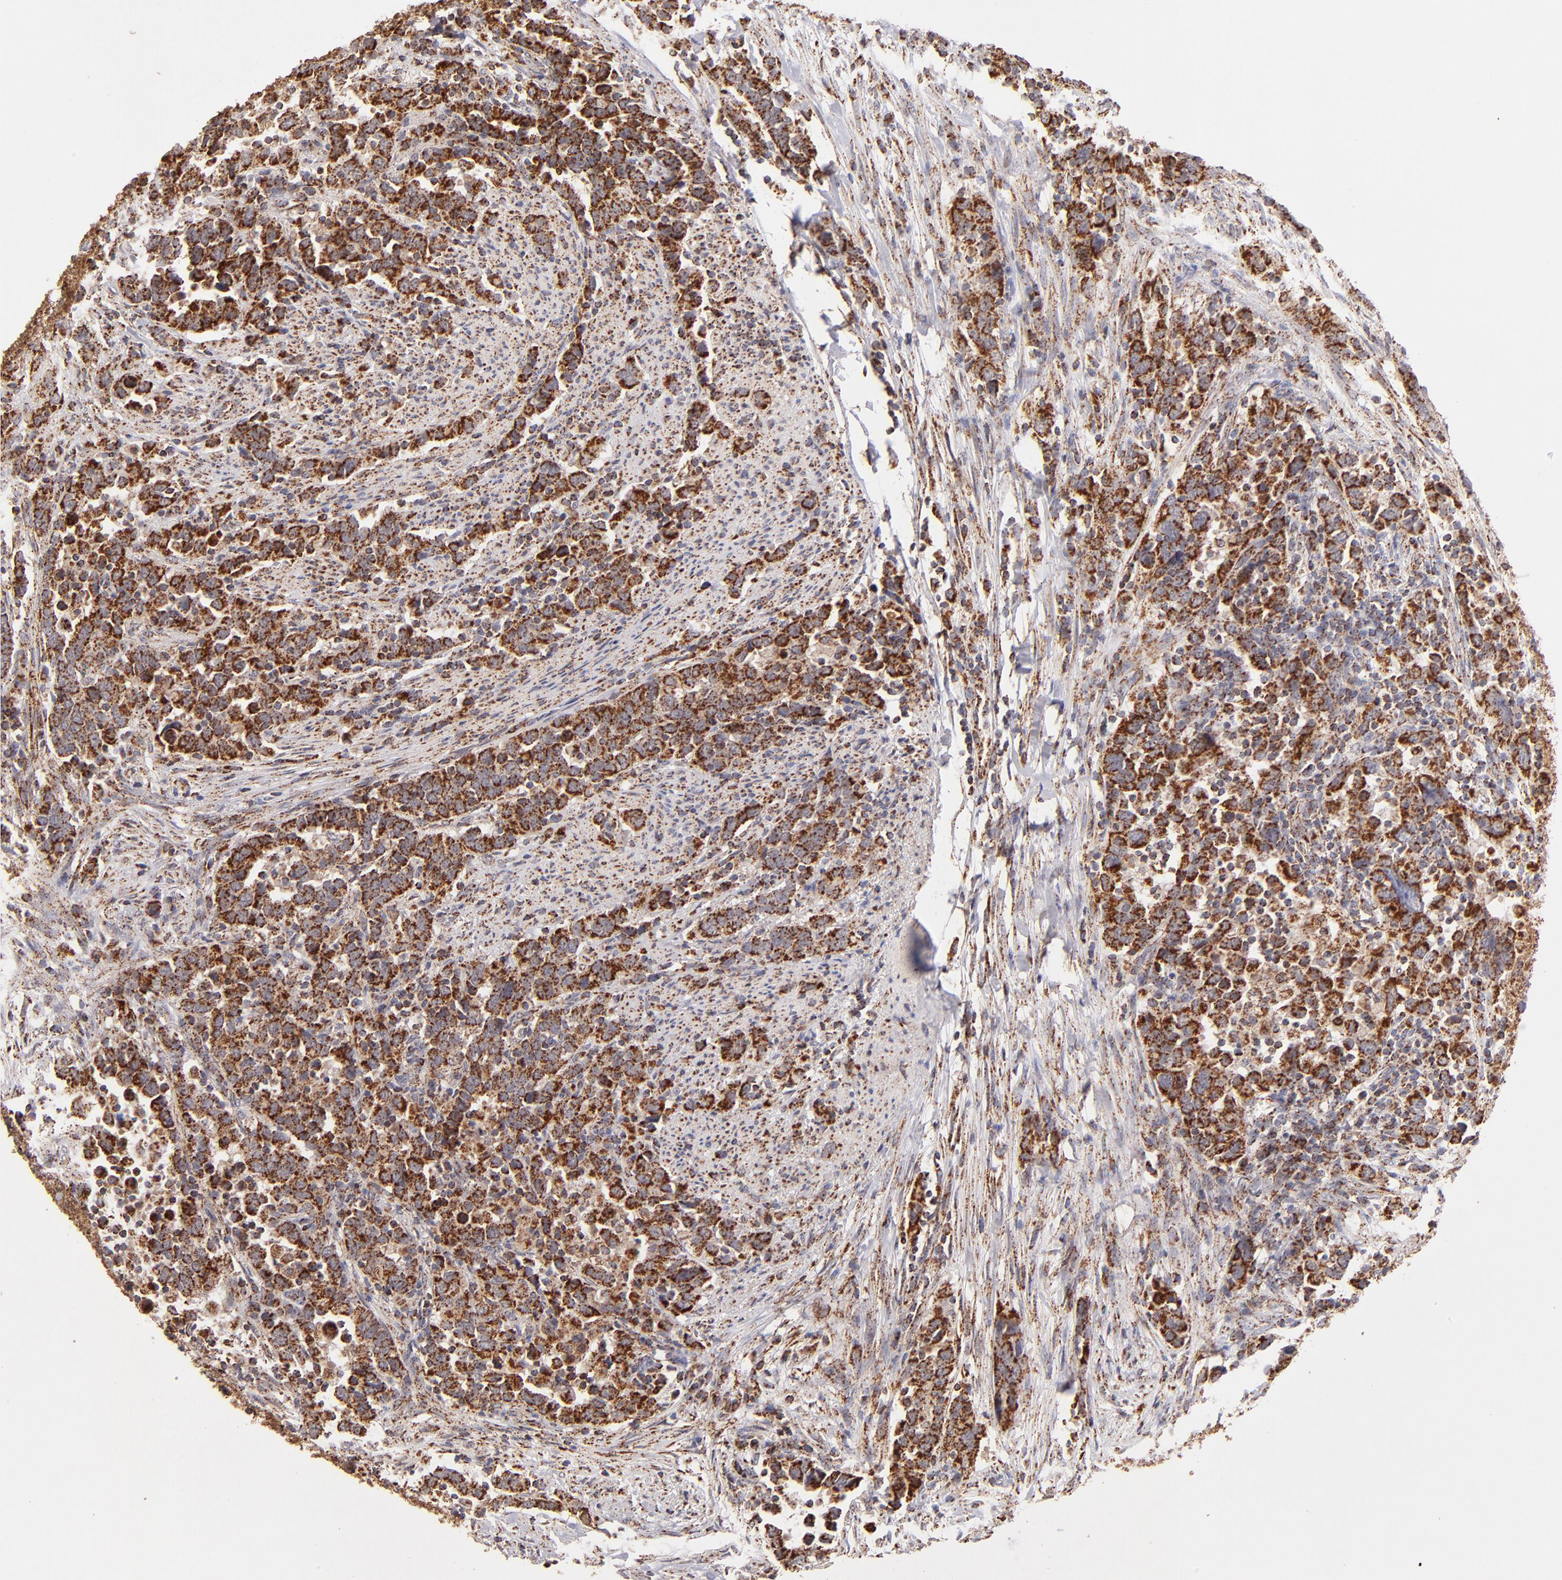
{"staining": {"intensity": "strong", "quantity": ">75%", "location": "cytoplasmic/membranous"}, "tissue": "urothelial cancer", "cell_type": "Tumor cells", "image_type": "cancer", "snomed": [{"axis": "morphology", "description": "Urothelial carcinoma, High grade"}, {"axis": "topography", "description": "Urinary bladder"}], "caption": "This micrograph reveals urothelial cancer stained with immunohistochemistry to label a protein in brown. The cytoplasmic/membranous of tumor cells show strong positivity for the protein. Nuclei are counter-stained blue.", "gene": "DLST", "patient": {"sex": "male", "age": 61}}